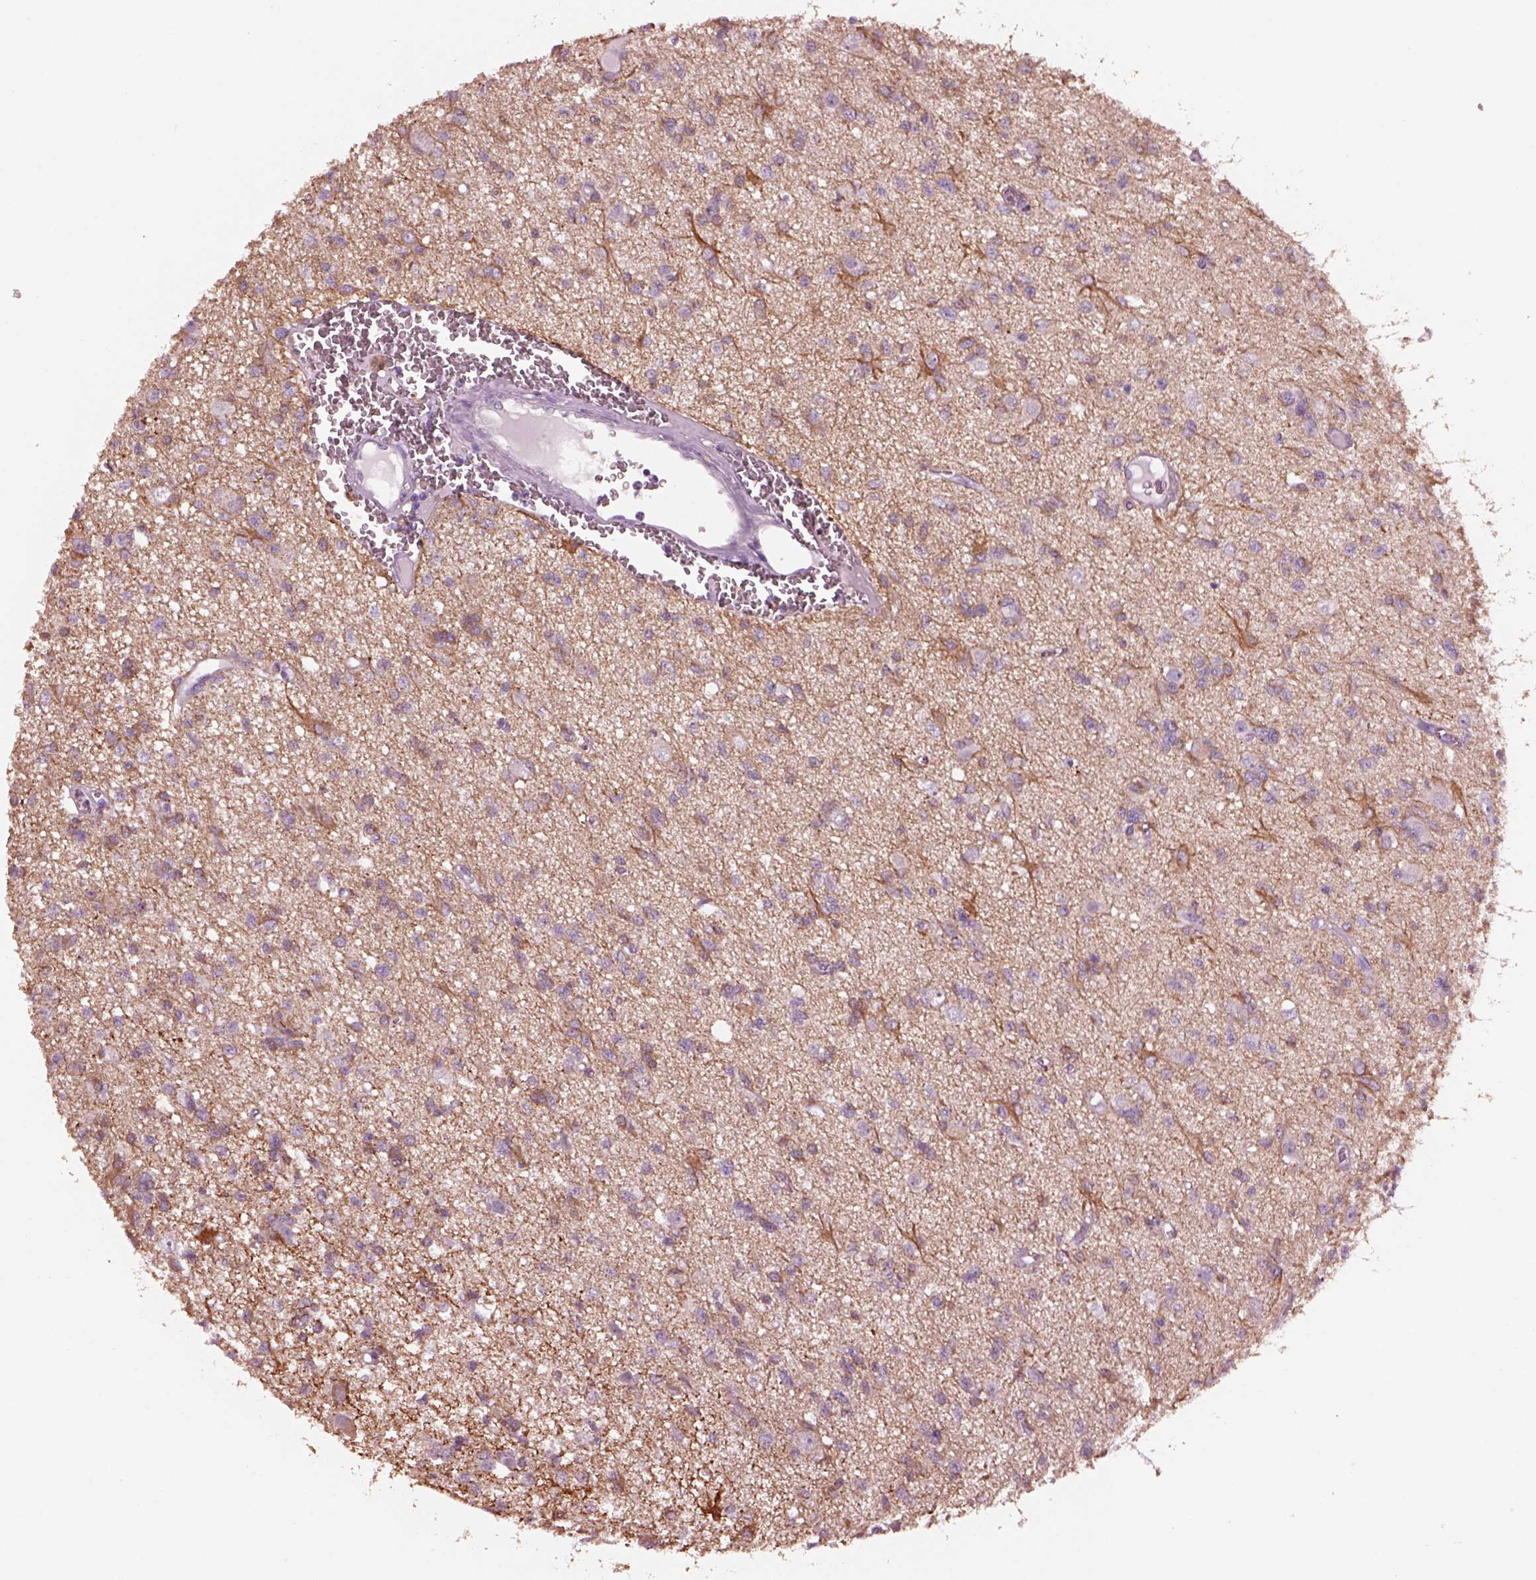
{"staining": {"intensity": "negative", "quantity": "none", "location": "none"}, "tissue": "glioma", "cell_type": "Tumor cells", "image_type": "cancer", "snomed": [{"axis": "morphology", "description": "Glioma, malignant, Low grade"}, {"axis": "topography", "description": "Brain"}], "caption": "This micrograph is of low-grade glioma (malignant) stained with immunohistochemistry (IHC) to label a protein in brown with the nuclei are counter-stained blue. There is no expression in tumor cells. (DAB immunohistochemistry visualized using brightfield microscopy, high magnification).", "gene": "SHTN1", "patient": {"sex": "male", "age": 64}}